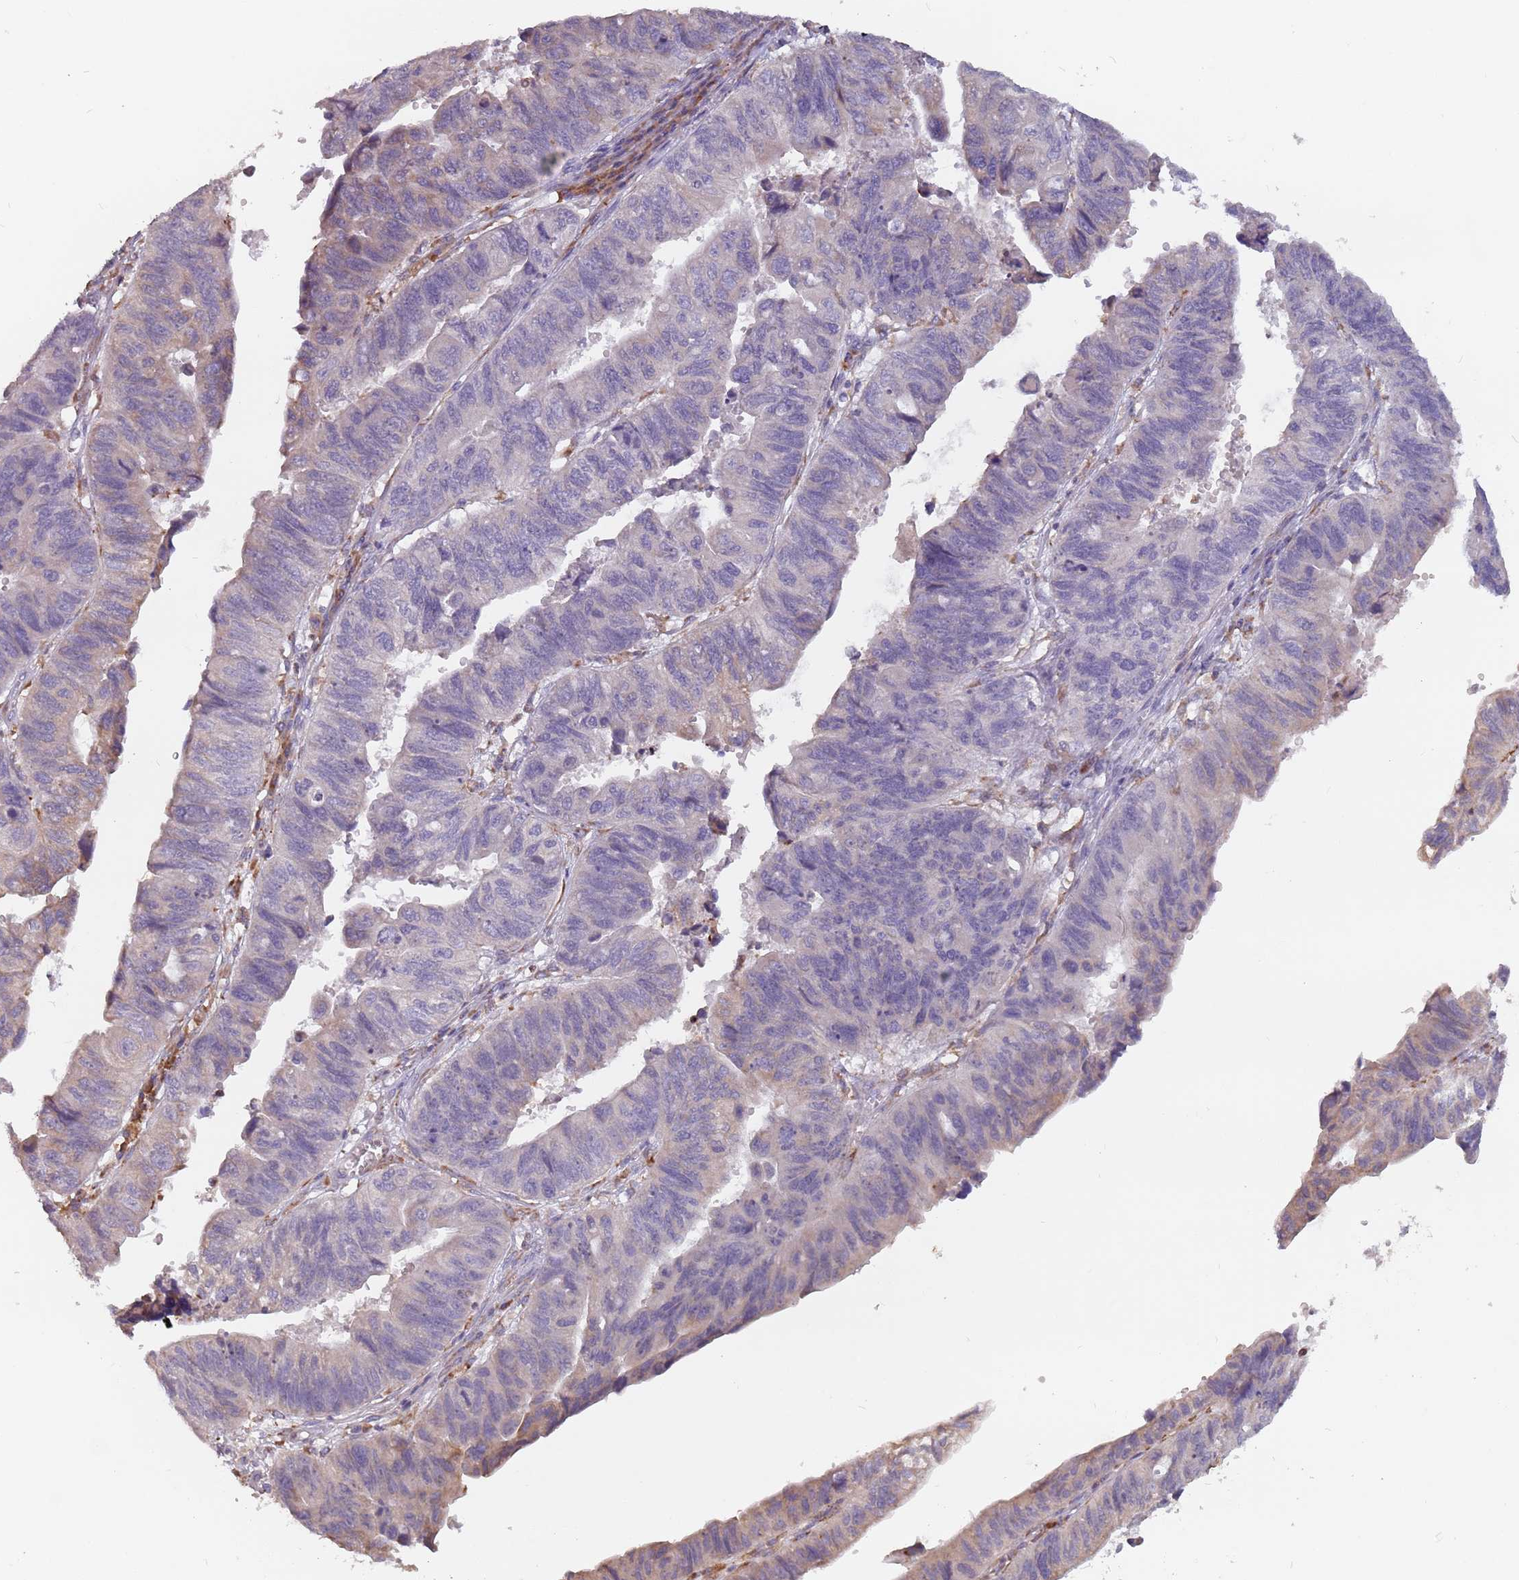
{"staining": {"intensity": "negative", "quantity": "none", "location": "none"}, "tissue": "stomach cancer", "cell_type": "Tumor cells", "image_type": "cancer", "snomed": [{"axis": "morphology", "description": "Adenocarcinoma, NOS"}, {"axis": "topography", "description": "Stomach"}], "caption": "This is an IHC photomicrograph of stomach cancer (adenocarcinoma). There is no staining in tumor cells.", "gene": "RPS9", "patient": {"sex": "male", "age": 59}}